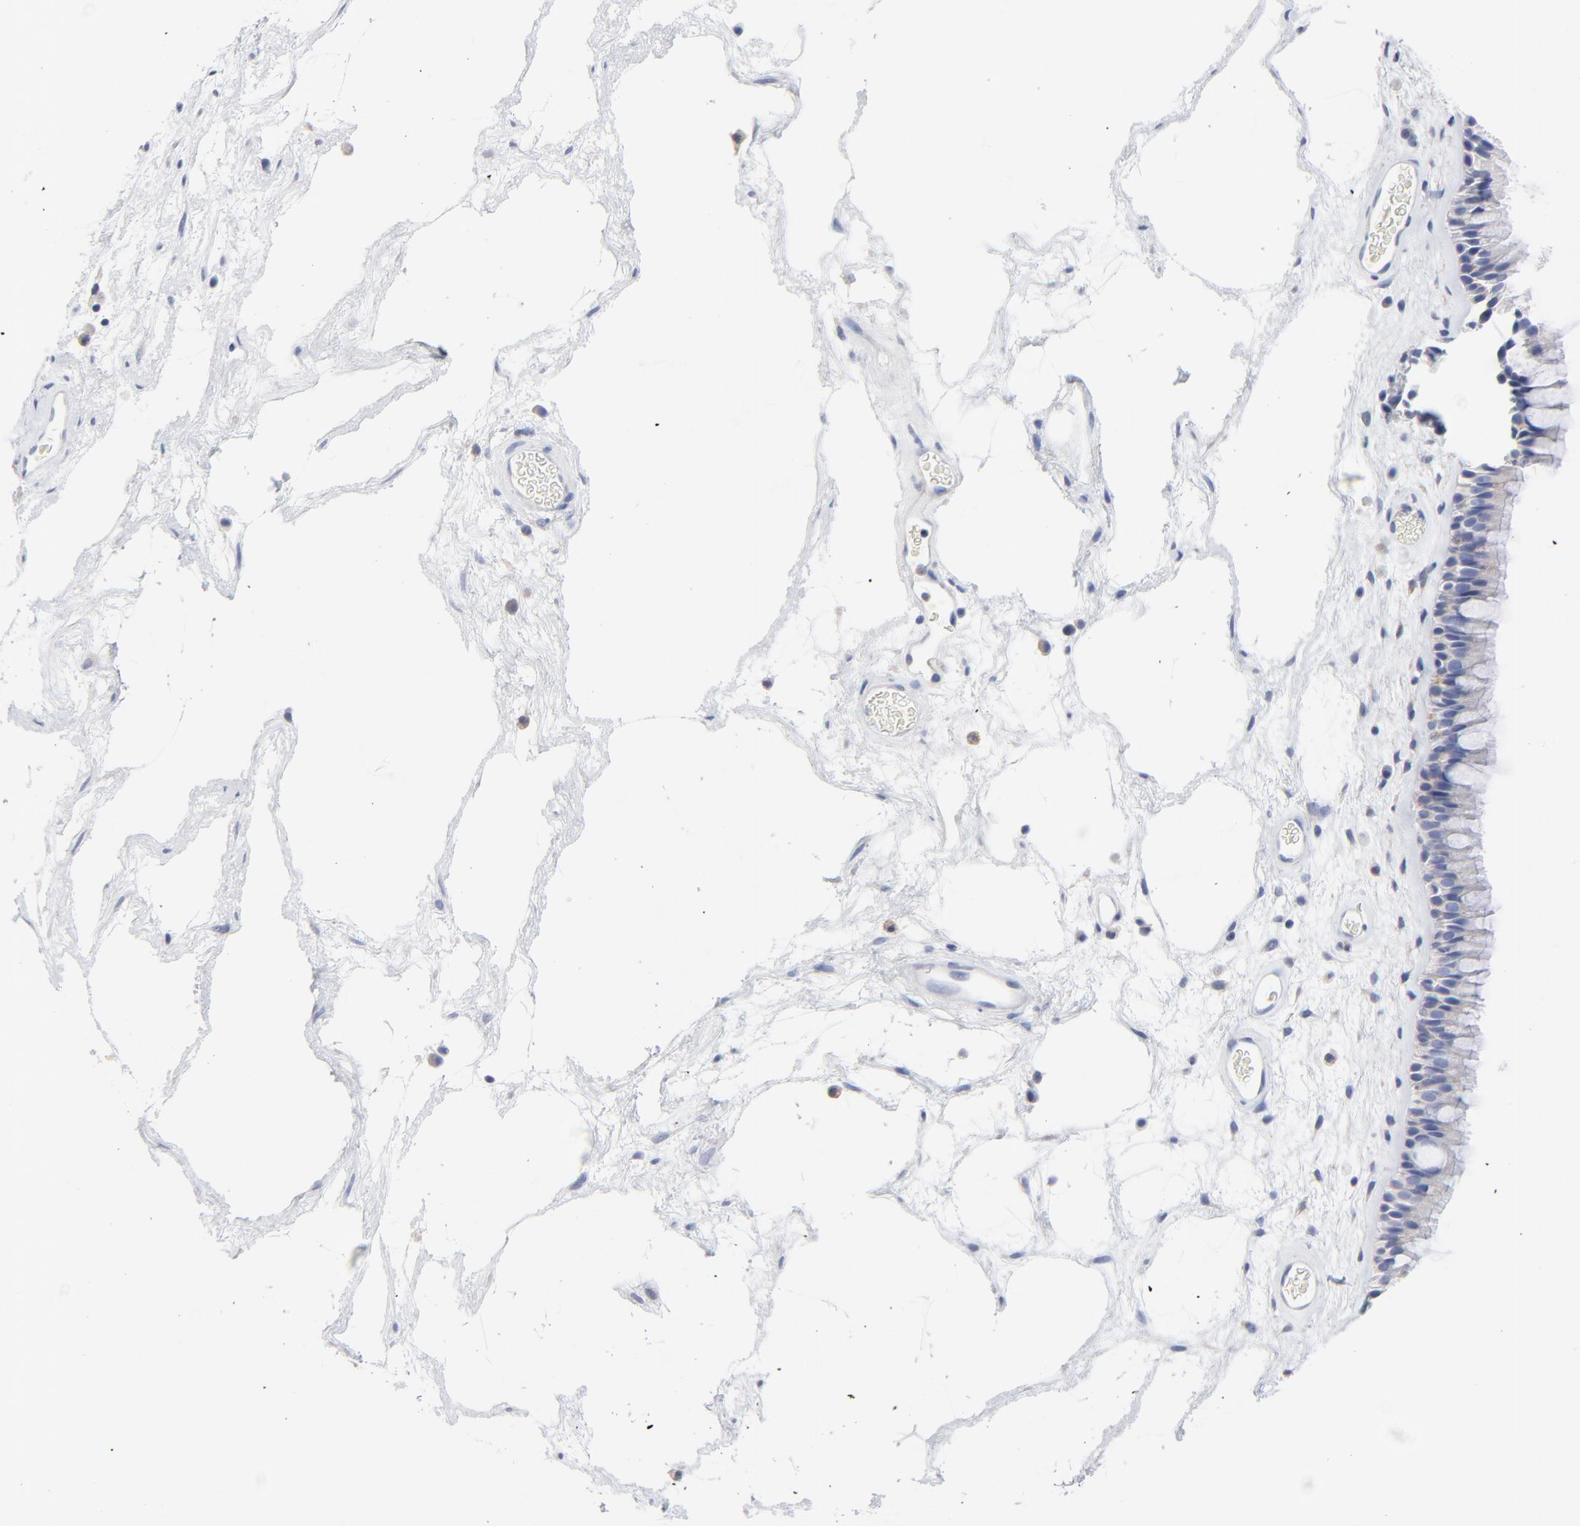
{"staining": {"intensity": "negative", "quantity": "none", "location": "none"}, "tissue": "nasopharynx", "cell_type": "Respiratory epithelial cells", "image_type": "normal", "snomed": [{"axis": "morphology", "description": "Normal tissue, NOS"}, {"axis": "morphology", "description": "Inflammation, NOS"}, {"axis": "topography", "description": "Nasopharynx"}], "caption": "Benign nasopharynx was stained to show a protein in brown. There is no significant staining in respiratory epithelial cells. (DAB immunohistochemistry, high magnification).", "gene": "STAT2", "patient": {"sex": "male", "age": 48}}